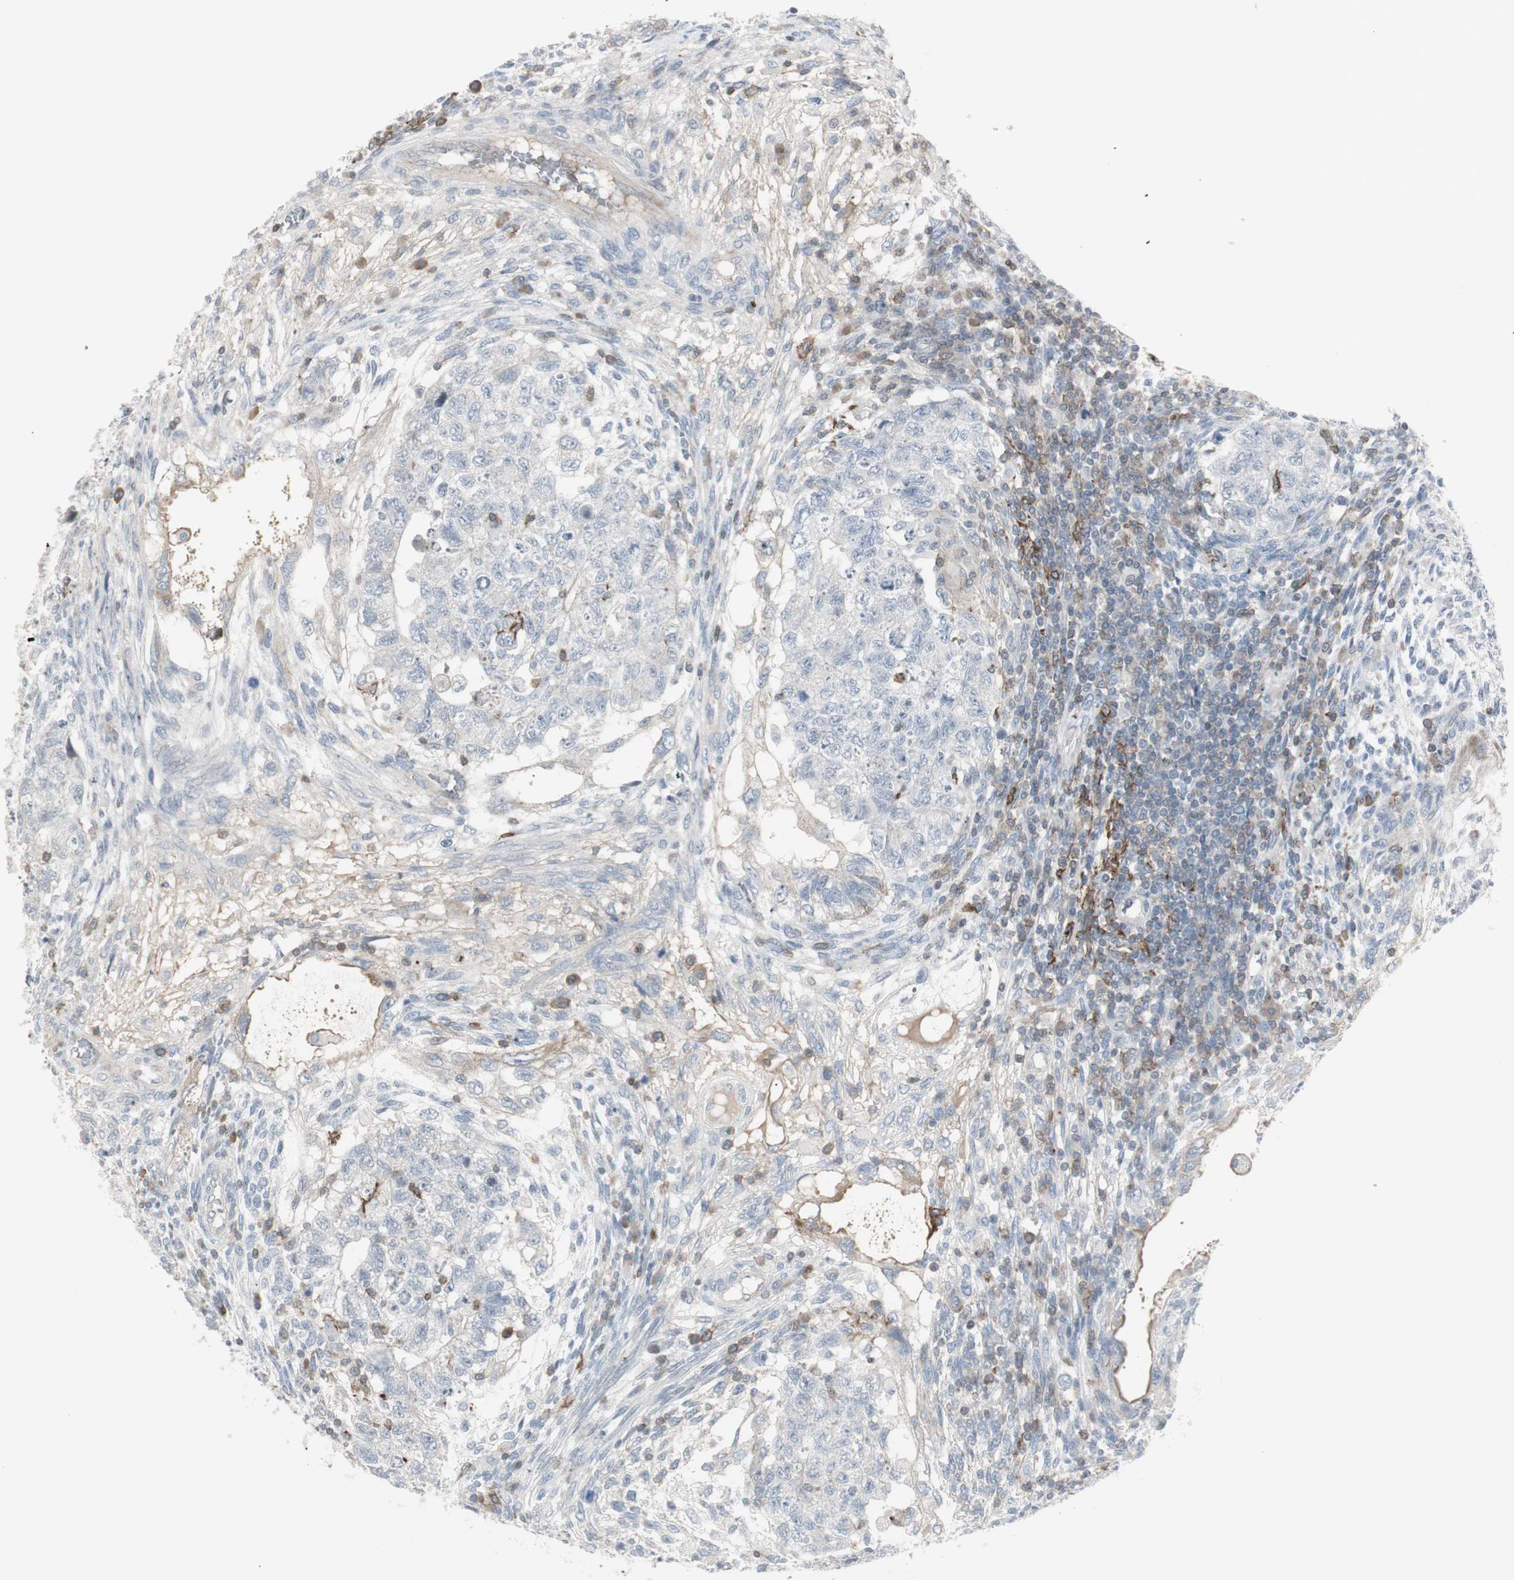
{"staining": {"intensity": "negative", "quantity": "none", "location": "none"}, "tissue": "testis cancer", "cell_type": "Tumor cells", "image_type": "cancer", "snomed": [{"axis": "morphology", "description": "Normal tissue, NOS"}, {"axis": "morphology", "description": "Carcinoma, Embryonal, NOS"}, {"axis": "topography", "description": "Testis"}], "caption": "Immunohistochemical staining of human testis cancer (embryonal carcinoma) demonstrates no significant staining in tumor cells.", "gene": "MAP4K4", "patient": {"sex": "male", "age": 36}}